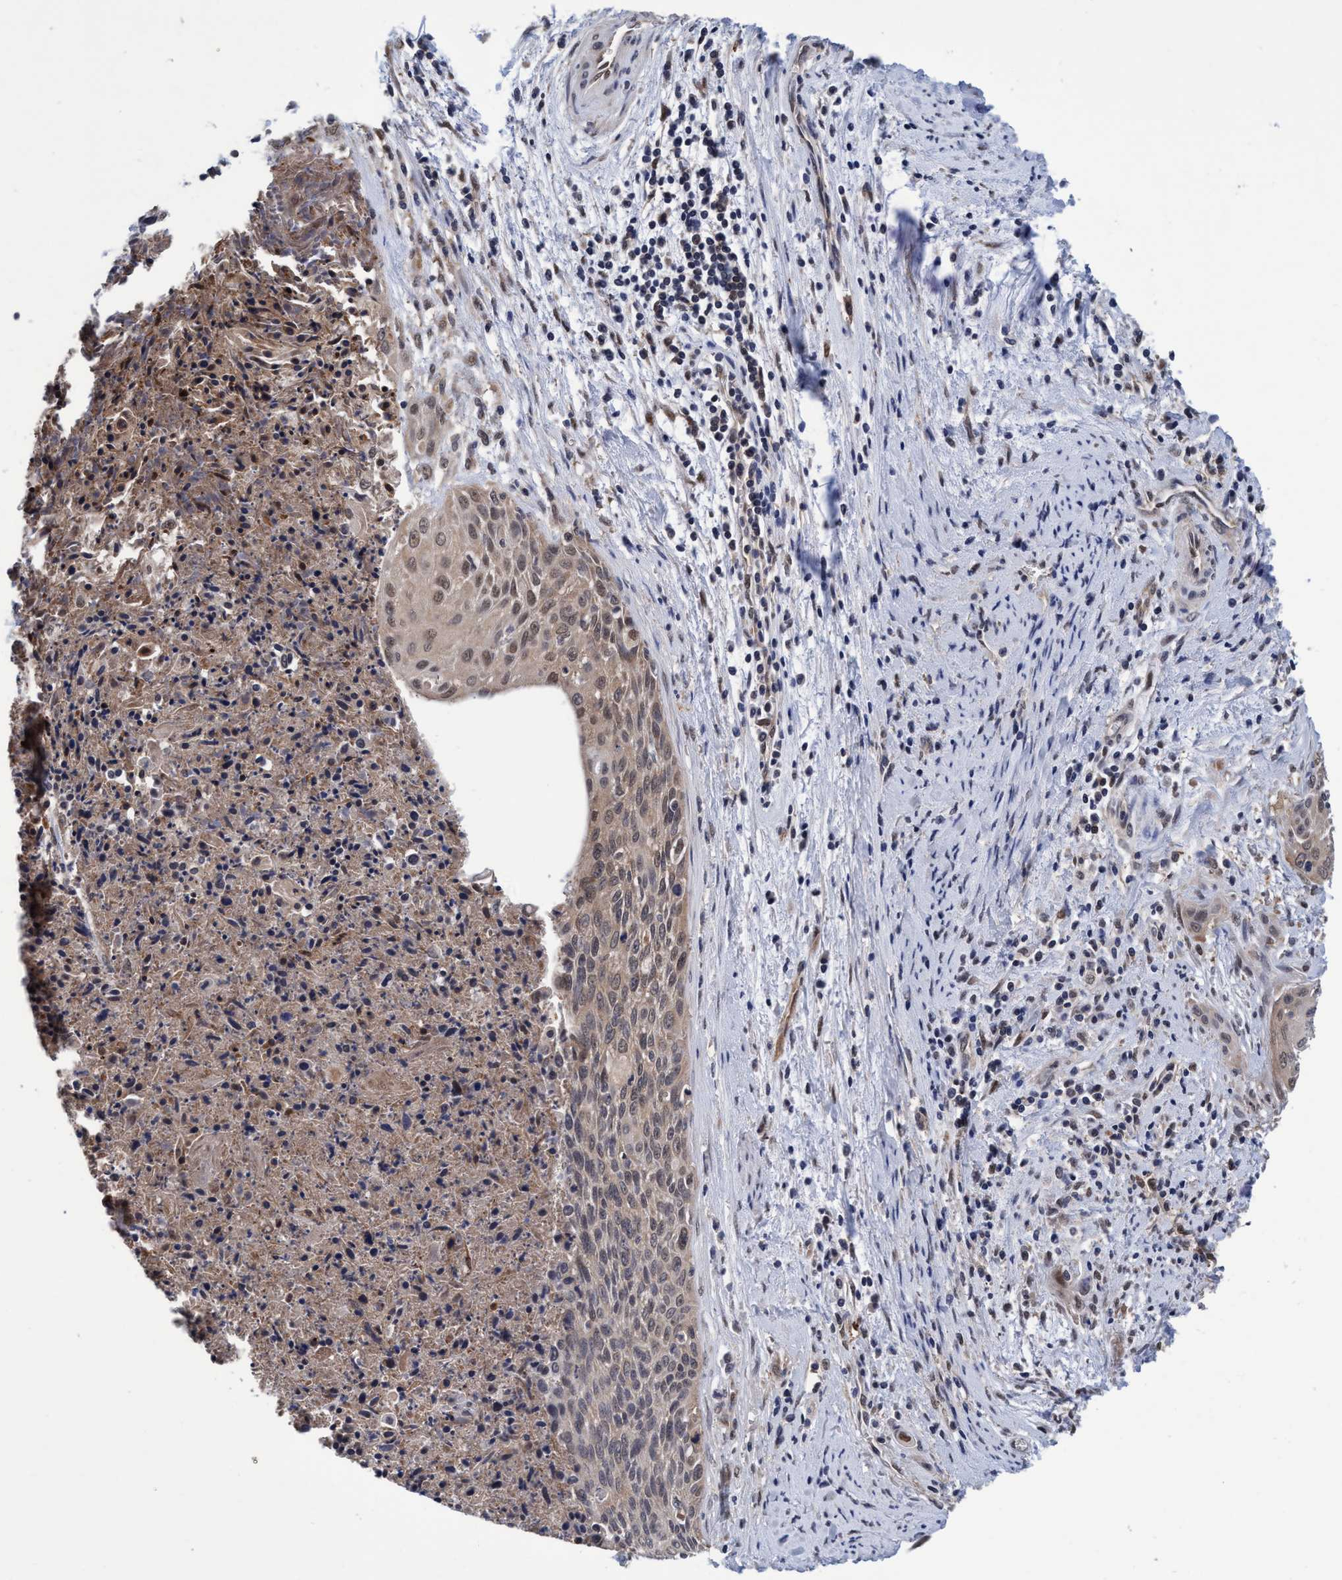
{"staining": {"intensity": "weak", "quantity": ">75%", "location": "cytoplasmic/membranous,nuclear"}, "tissue": "cervical cancer", "cell_type": "Tumor cells", "image_type": "cancer", "snomed": [{"axis": "morphology", "description": "Squamous cell carcinoma, NOS"}, {"axis": "topography", "description": "Cervix"}], "caption": "Immunohistochemistry histopathology image of human squamous cell carcinoma (cervical) stained for a protein (brown), which exhibits low levels of weak cytoplasmic/membranous and nuclear staining in about >75% of tumor cells.", "gene": "PSMD12", "patient": {"sex": "female", "age": 55}}